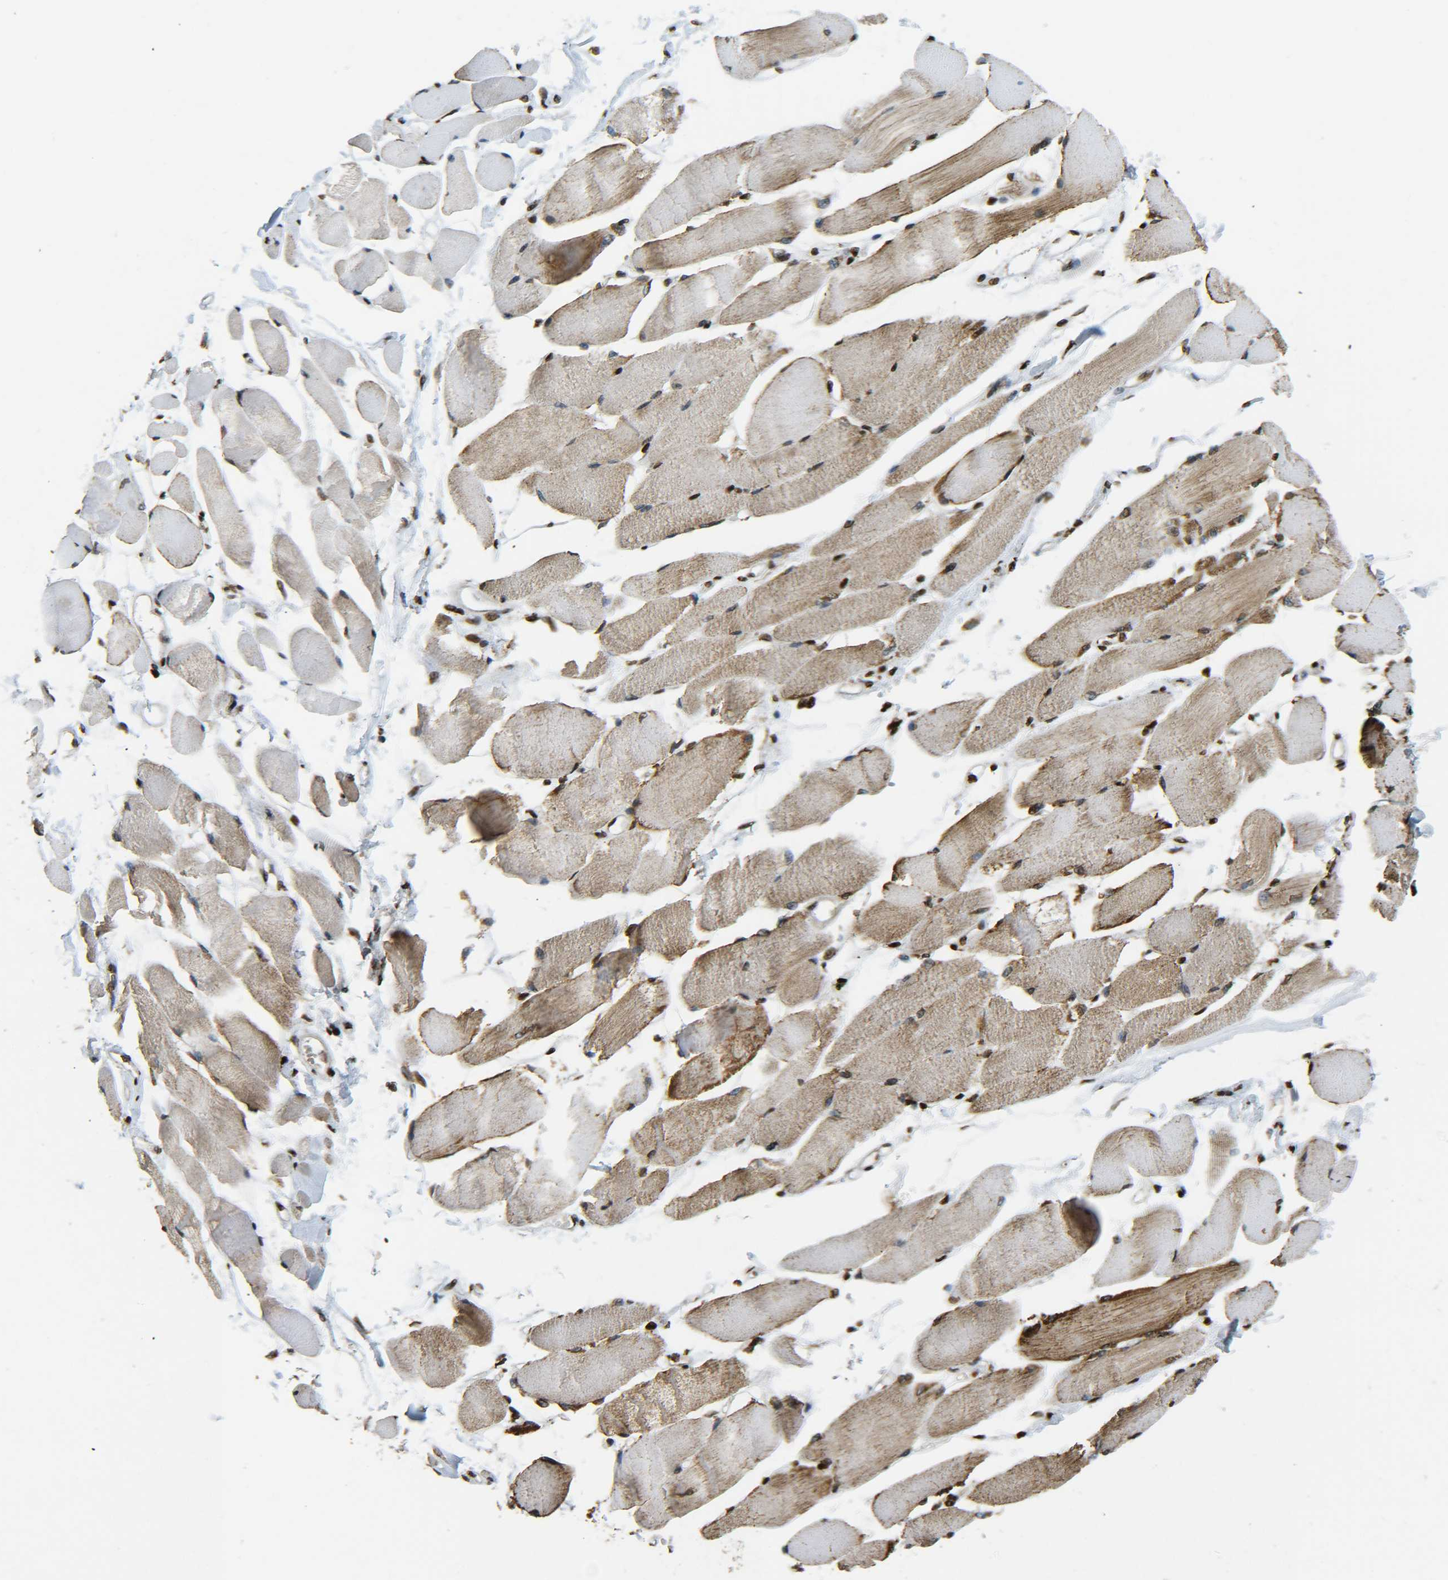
{"staining": {"intensity": "moderate", "quantity": "25%-75%", "location": "cytoplasmic/membranous,nuclear"}, "tissue": "skeletal muscle", "cell_type": "Myocytes", "image_type": "normal", "snomed": [{"axis": "morphology", "description": "Normal tissue, NOS"}, {"axis": "topography", "description": "Skeletal muscle"}, {"axis": "topography", "description": "Peripheral nerve tissue"}], "caption": "Skeletal muscle was stained to show a protein in brown. There is medium levels of moderate cytoplasmic/membranous,nuclear staining in approximately 25%-75% of myocytes. The staining was performed using DAB (3,3'-diaminobenzidine), with brown indicating positive protein expression. Nuclei are stained blue with hematoxylin.", "gene": "NEUROG2", "patient": {"sex": "female", "age": 84}}